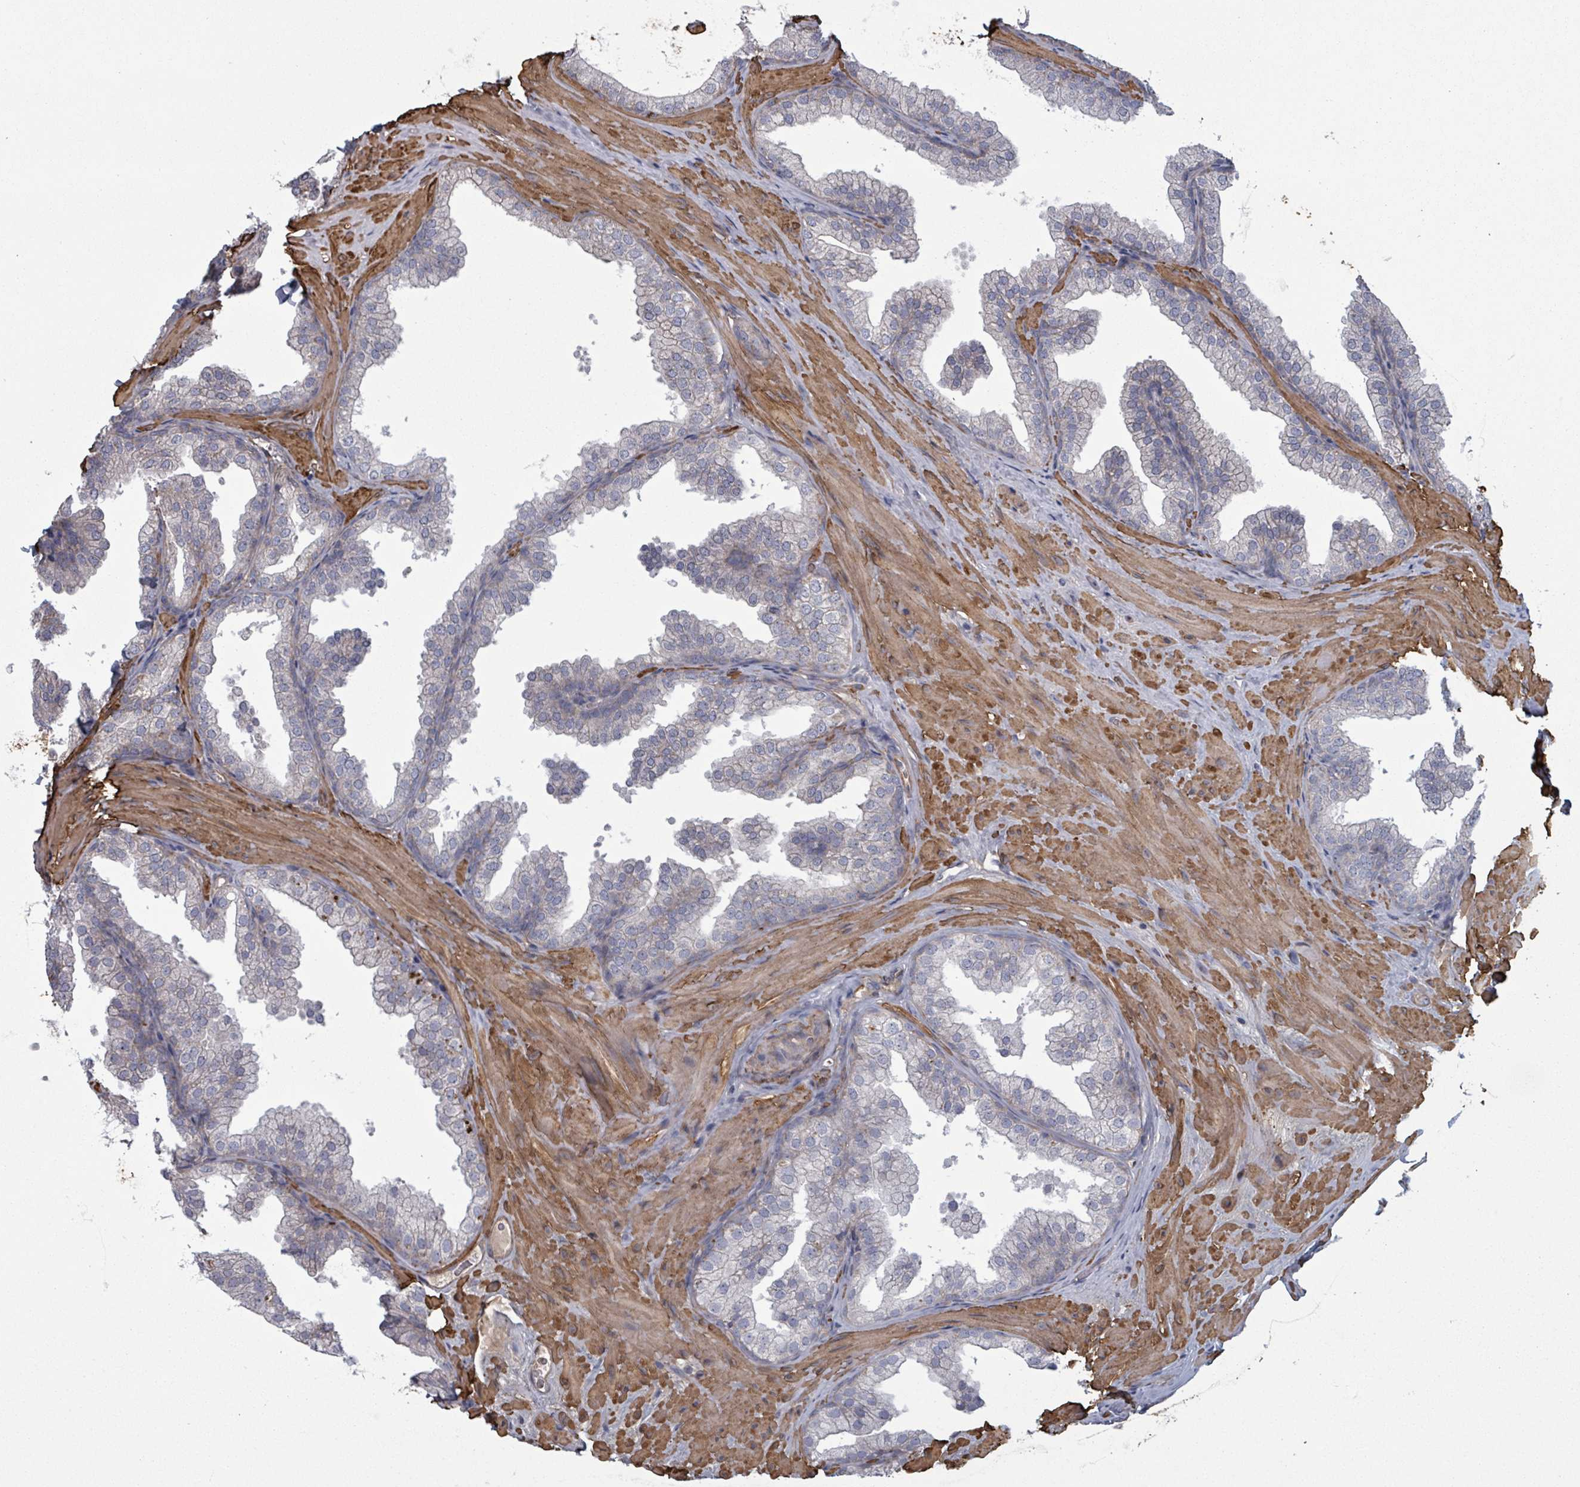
{"staining": {"intensity": "negative", "quantity": "none", "location": "none"}, "tissue": "prostate", "cell_type": "Glandular cells", "image_type": "normal", "snomed": [{"axis": "morphology", "description": "Normal tissue, NOS"}, {"axis": "topography", "description": "Prostate"}], "caption": "The immunohistochemistry (IHC) image has no significant positivity in glandular cells of prostate.", "gene": "ADCK1", "patient": {"sex": "male", "age": 37}}